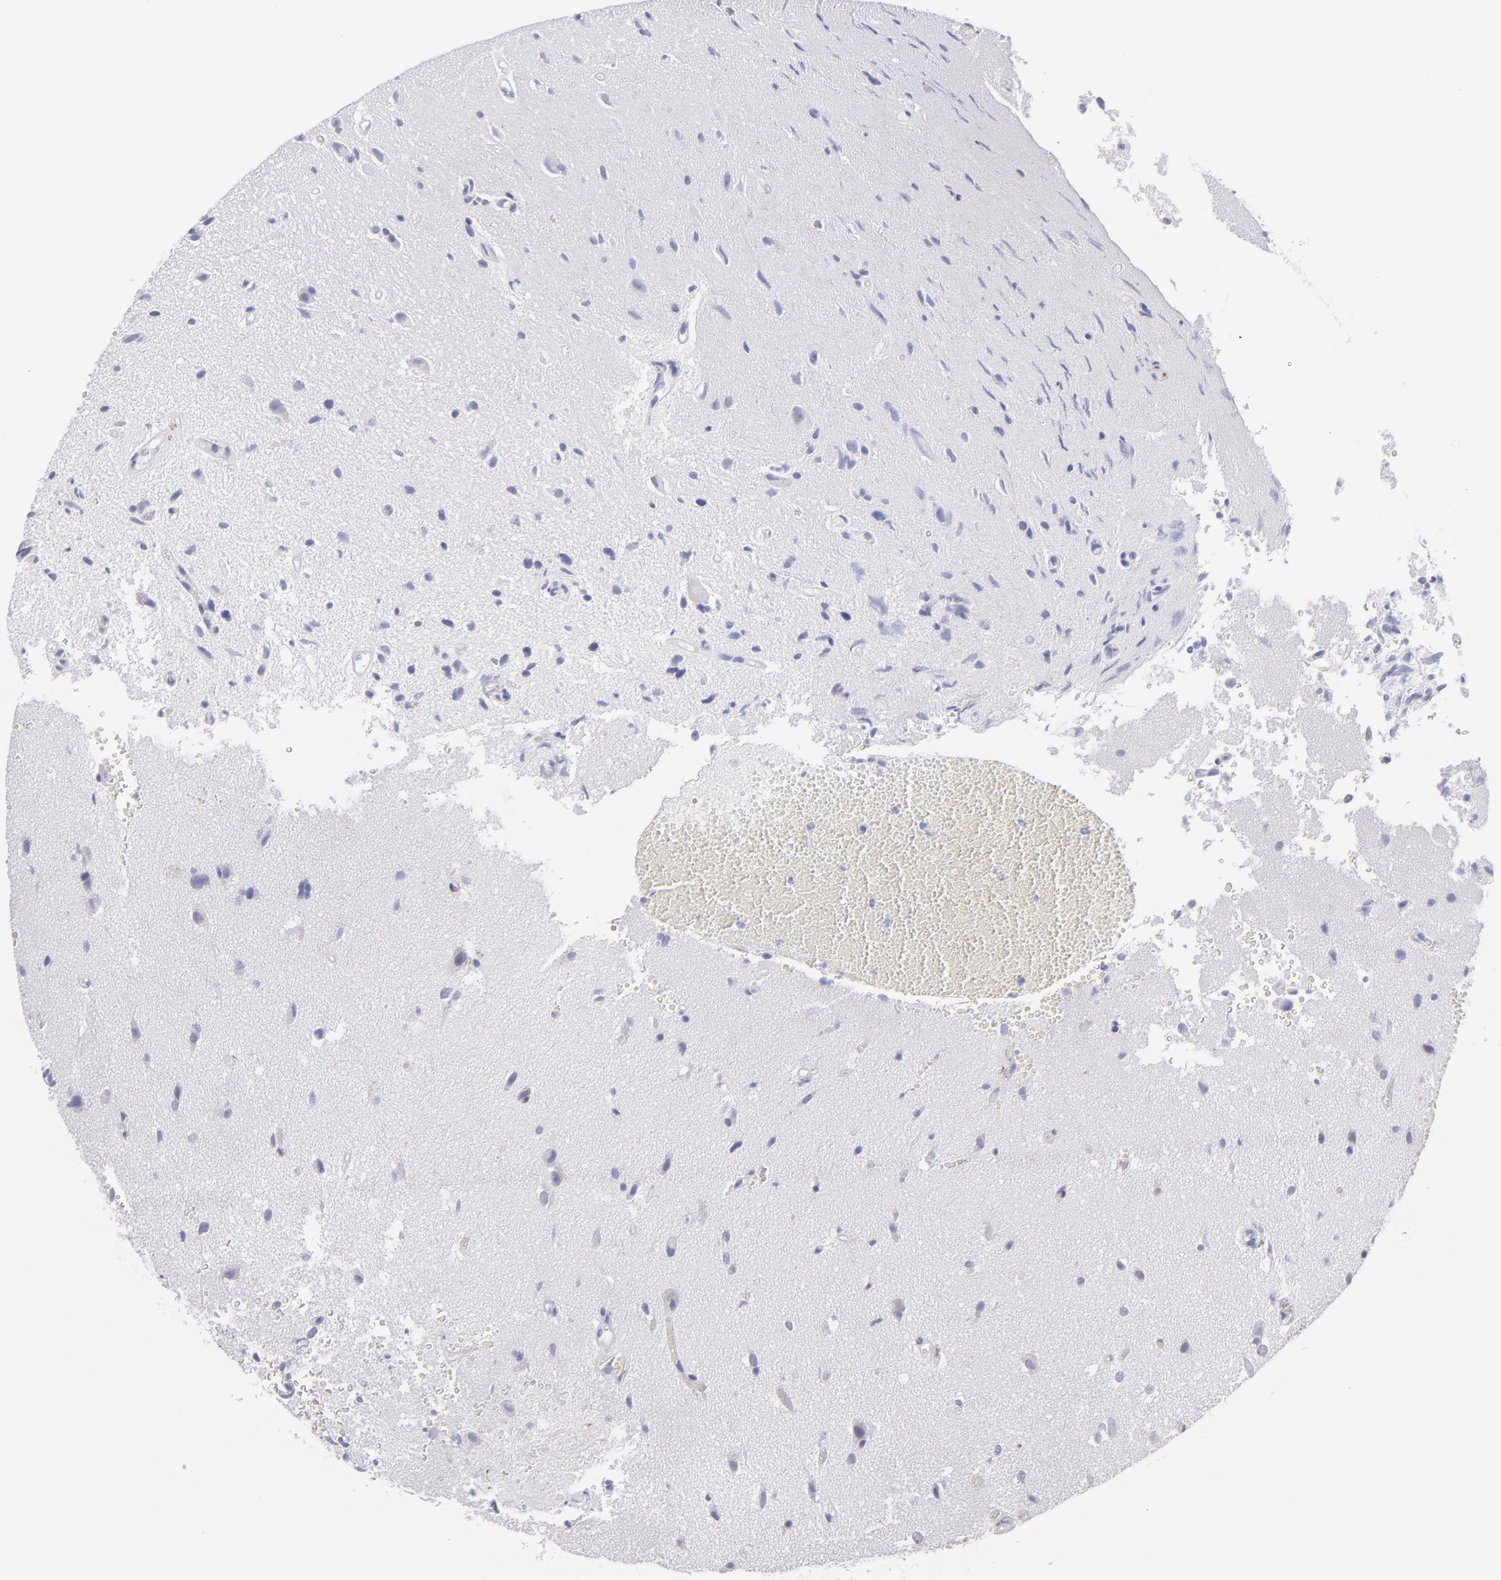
{"staining": {"intensity": "negative", "quantity": "none", "location": "none"}, "tissue": "glioma", "cell_type": "Tumor cells", "image_type": "cancer", "snomed": [{"axis": "morphology", "description": "Normal tissue, NOS"}, {"axis": "morphology", "description": "Glioma, malignant, High grade"}, {"axis": "topography", "description": "Cerebral cortex"}], "caption": "Histopathology image shows no significant protein staining in tumor cells of glioma.", "gene": "ALDOB", "patient": {"sex": "male", "age": 75}}